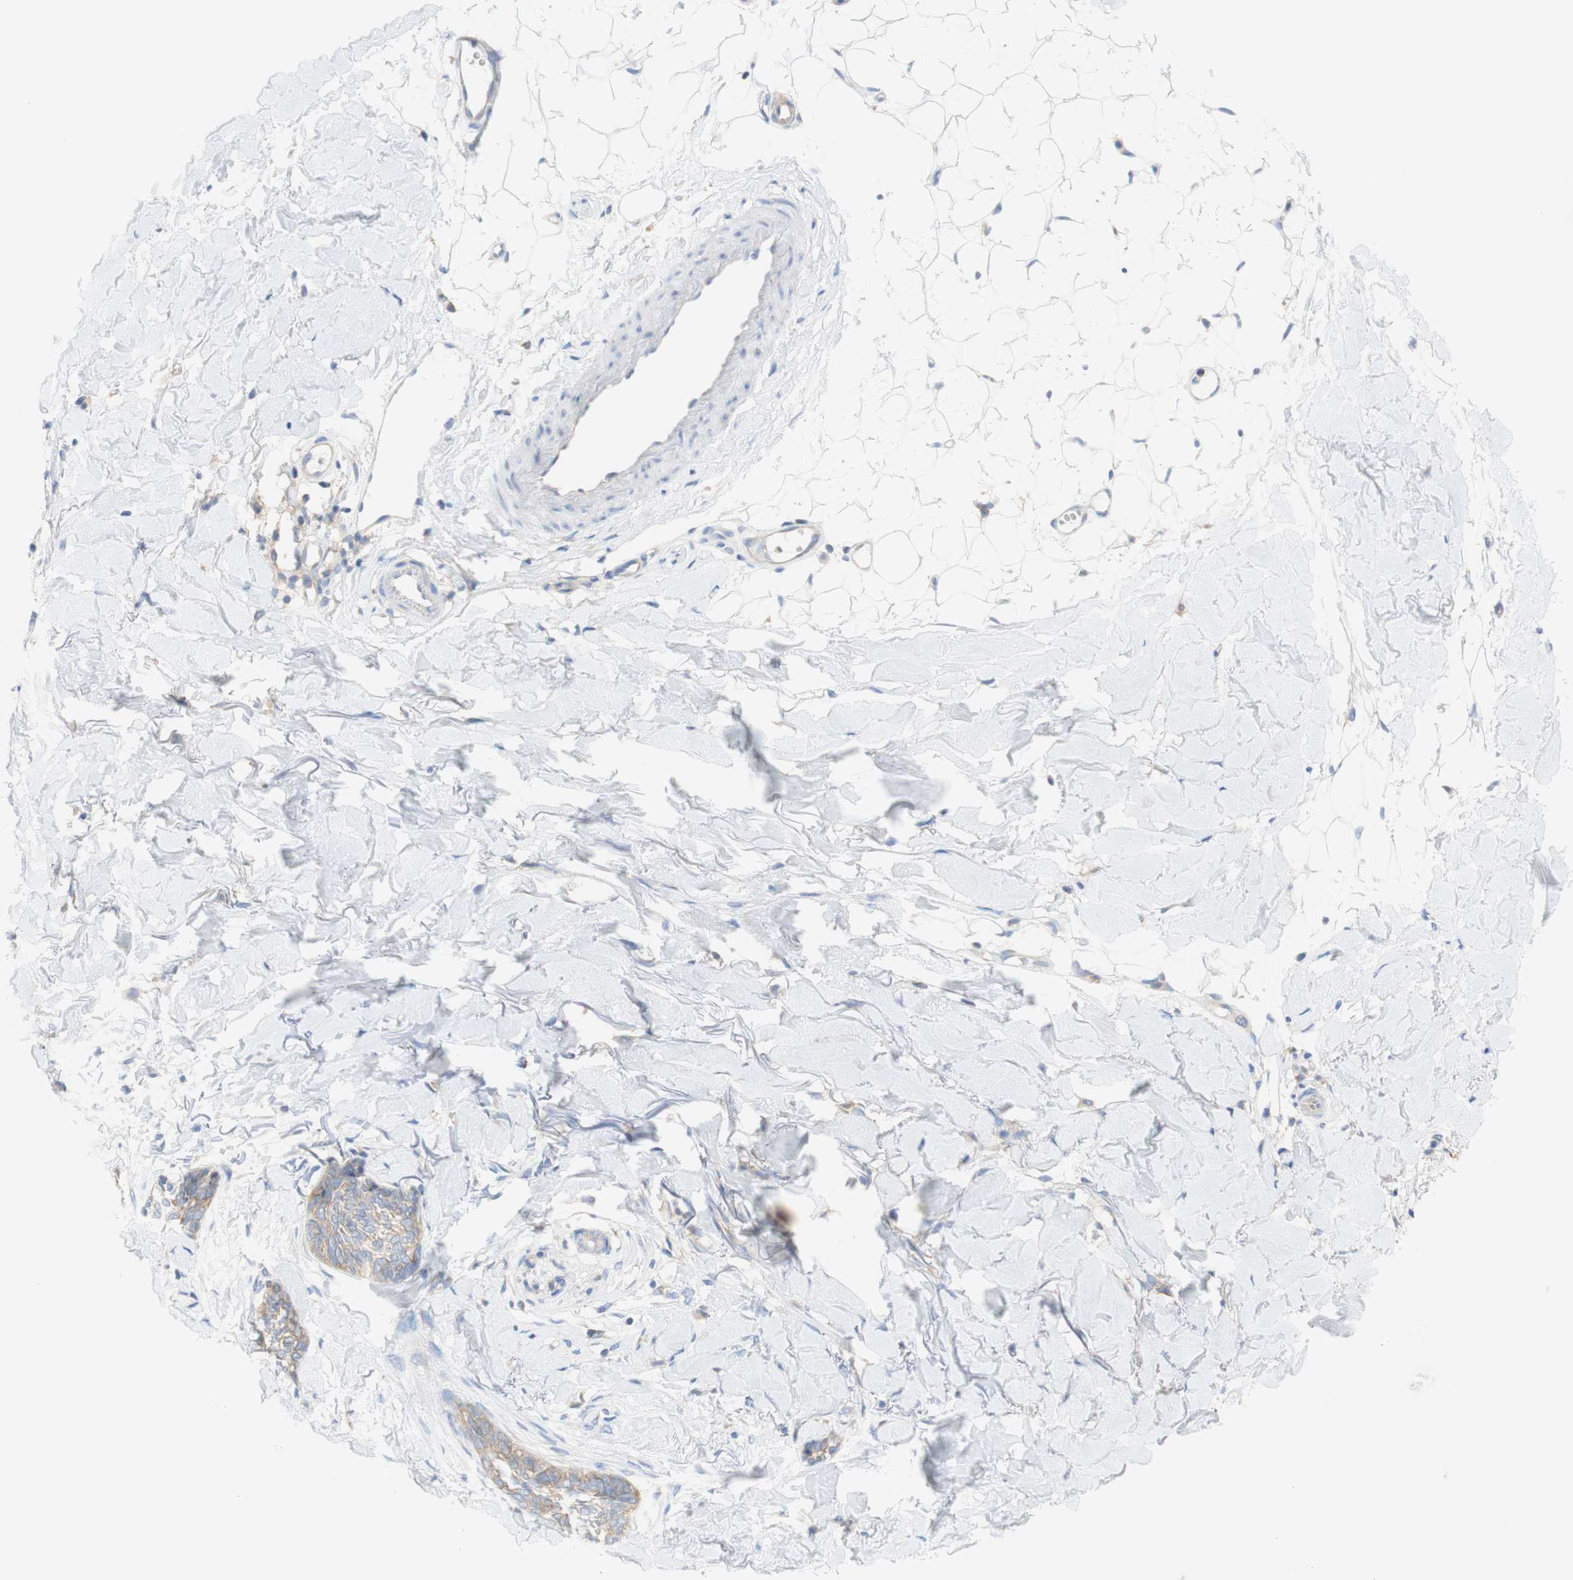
{"staining": {"intensity": "weak", "quantity": ">75%", "location": "cytoplasmic/membranous"}, "tissue": "skin cancer", "cell_type": "Tumor cells", "image_type": "cancer", "snomed": [{"axis": "morphology", "description": "Basal cell carcinoma"}, {"axis": "topography", "description": "Skin"}], "caption": "A histopathology image showing weak cytoplasmic/membranous positivity in about >75% of tumor cells in skin cancer (basal cell carcinoma), as visualized by brown immunohistochemical staining.", "gene": "ATP2B1", "patient": {"sex": "female", "age": 58}}